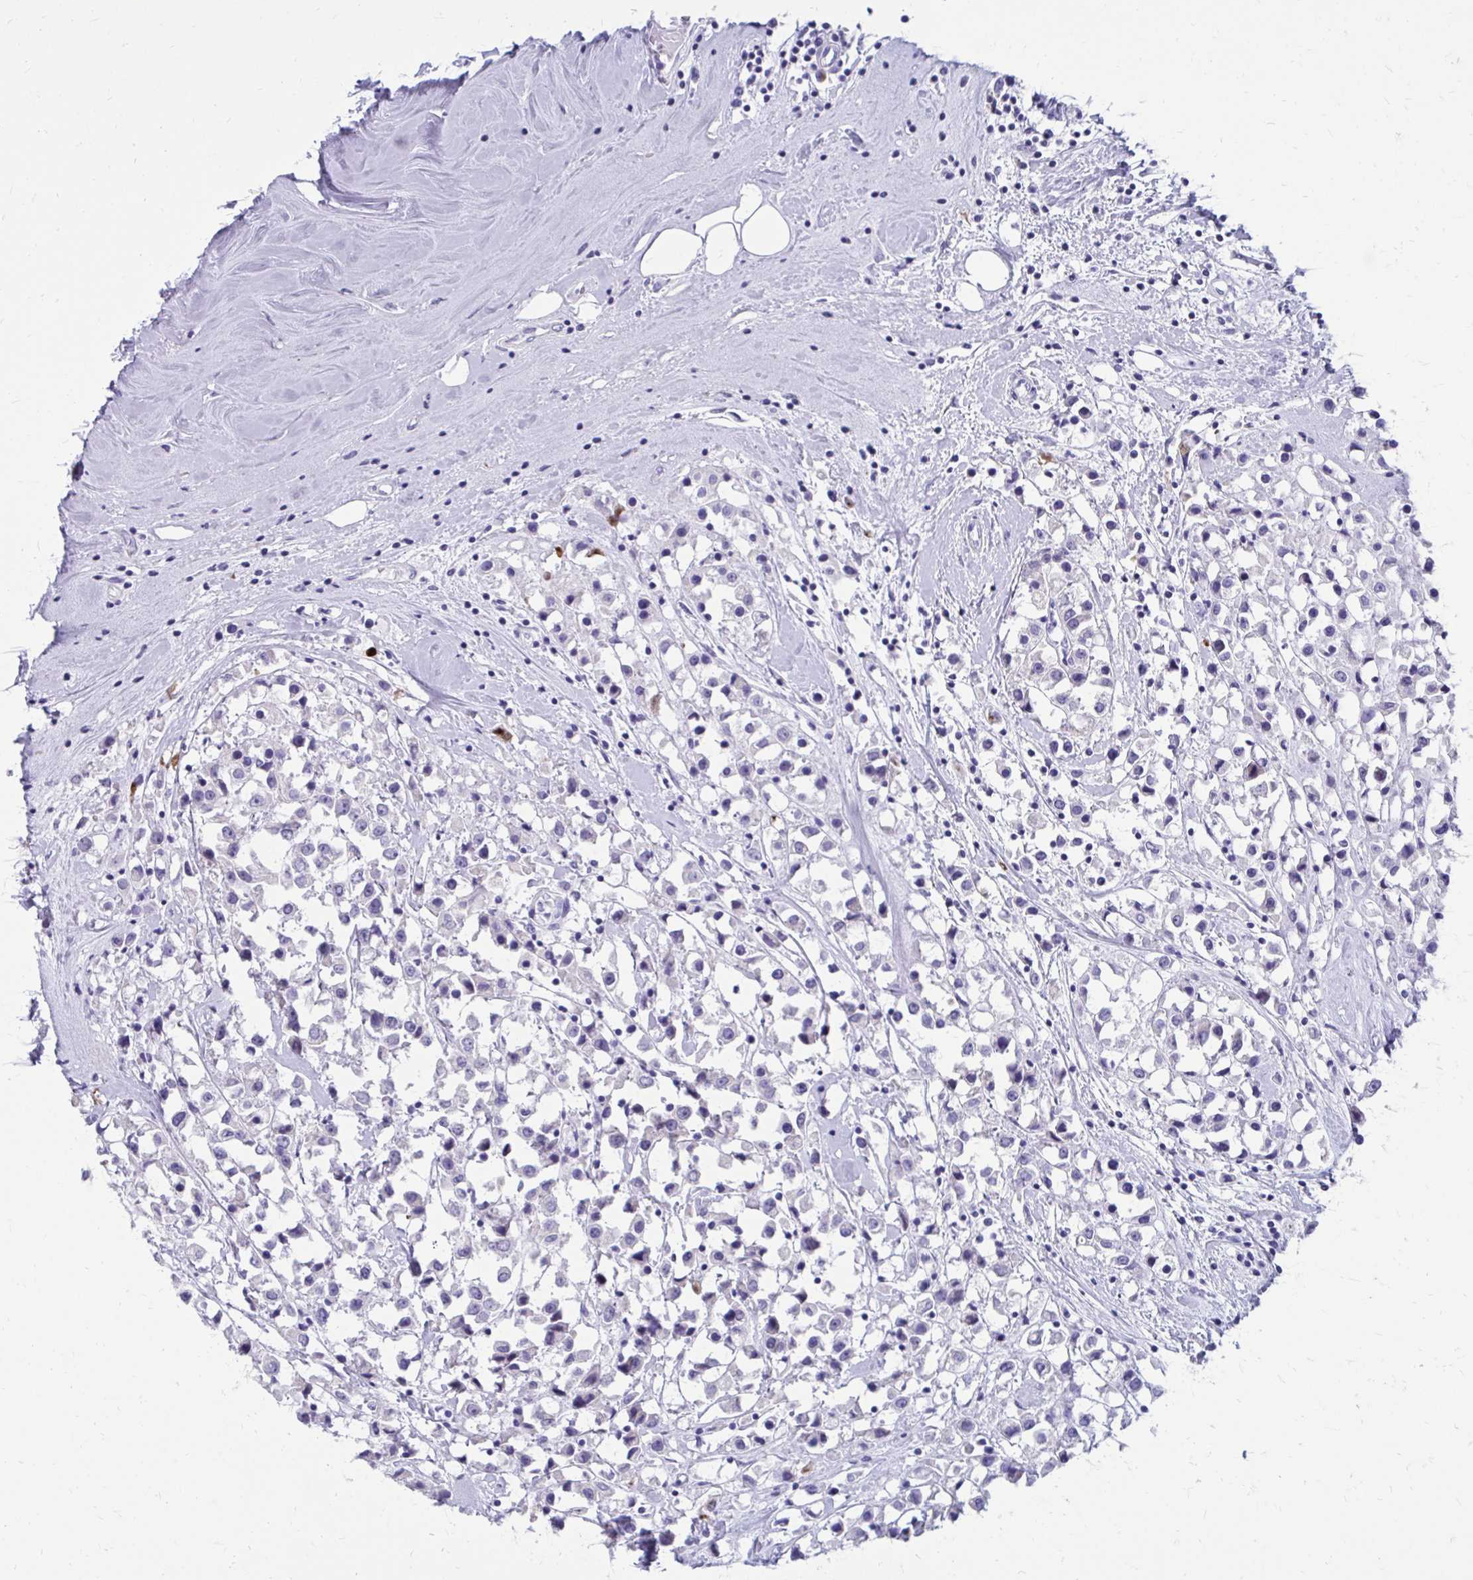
{"staining": {"intensity": "negative", "quantity": "none", "location": "none"}, "tissue": "breast cancer", "cell_type": "Tumor cells", "image_type": "cancer", "snomed": [{"axis": "morphology", "description": "Duct carcinoma"}, {"axis": "topography", "description": "Breast"}], "caption": "Tumor cells show no significant protein positivity in breast cancer (invasive ductal carcinoma). (Immunohistochemistry, brightfield microscopy, high magnification).", "gene": "SATL1", "patient": {"sex": "female", "age": 61}}